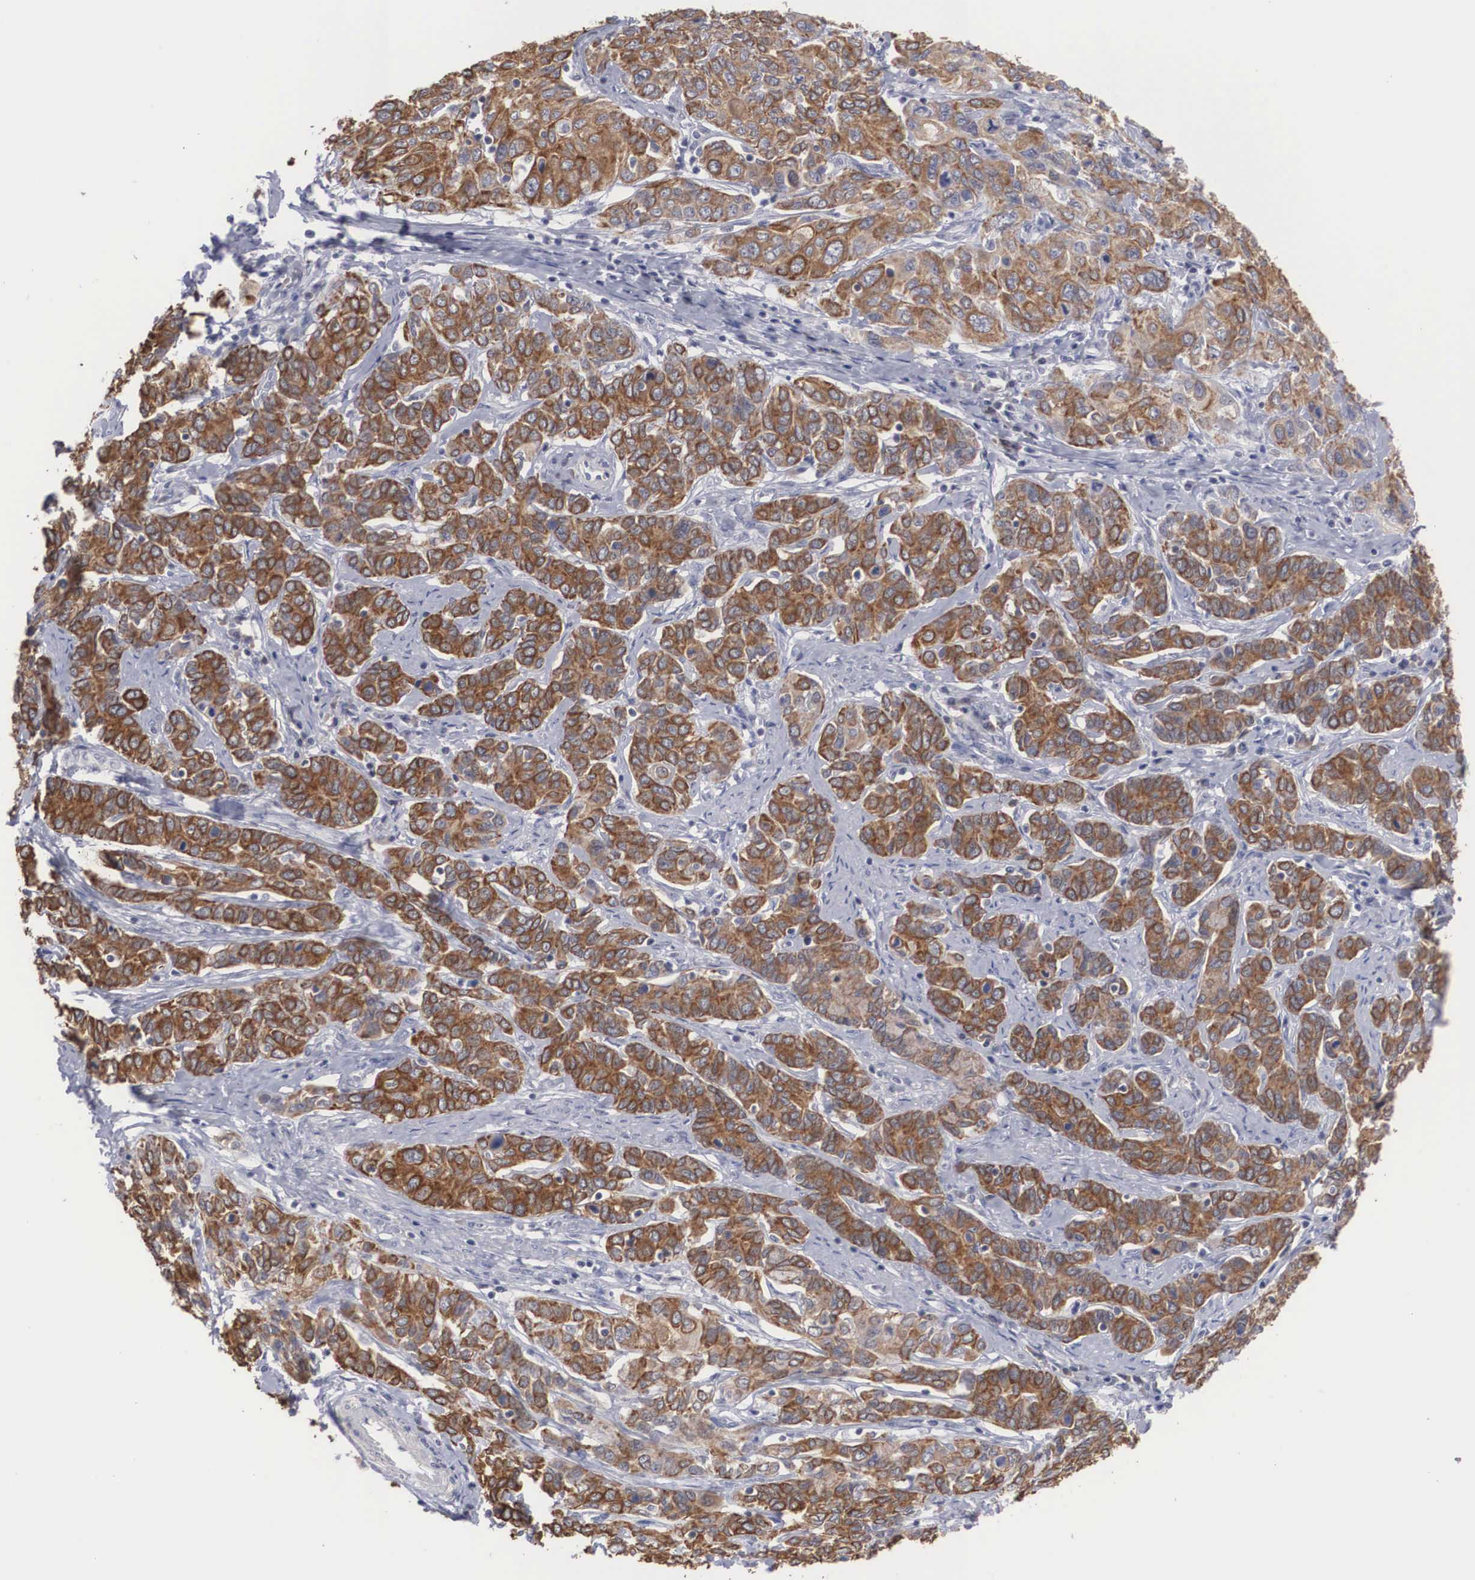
{"staining": {"intensity": "strong", "quantity": "25%-75%", "location": "cytoplasmic/membranous"}, "tissue": "cervical cancer", "cell_type": "Tumor cells", "image_type": "cancer", "snomed": [{"axis": "morphology", "description": "Squamous cell carcinoma, NOS"}, {"axis": "topography", "description": "Cervix"}], "caption": "Cervical squamous cell carcinoma was stained to show a protein in brown. There is high levels of strong cytoplasmic/membranous staining in approximately 25%-75% of tumor cells.", "gene": "WDR89", "patient": {"sex": "female", "age": 38}}